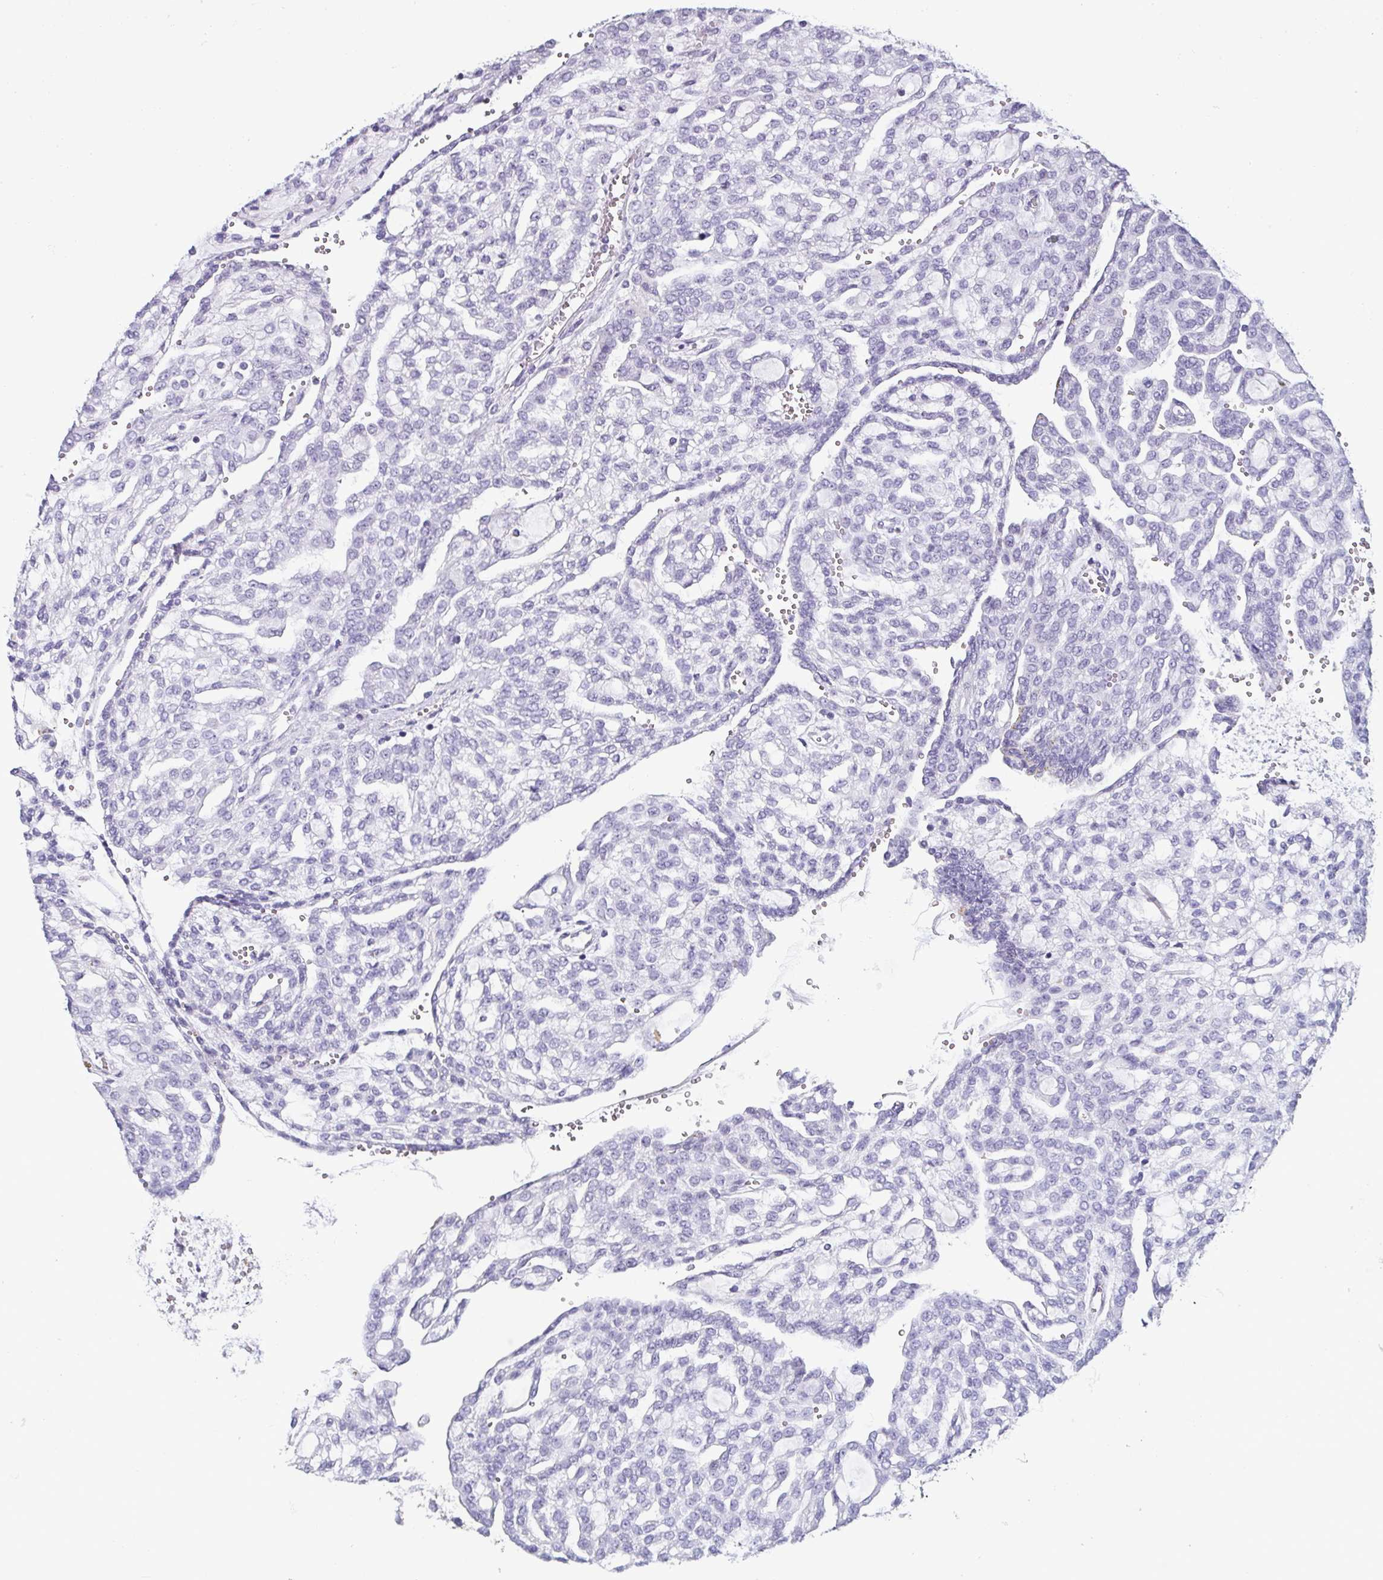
{"staining": {"intensity": "negative", "quantity": "none", "location": "none"}, "tissue": "renal cancer", "cell_type": "Tumor cells", "image_type": "cancer", "snomed": [{"axis": "morphology", "description": "Adenocarcinoma, NOS"}, {"axis": "topography", "description": "Kidney"}], "caption": "A high-resolution photomicrograph shows immunohistochemistry staining of adenocarcinoma (renal), which reveals no significant positivity in tumor cells. Brightfield microscopy of IHC stained with DAB (brown) and hematoxylin (blue), captured at high magnification.", "gene": "KRT78", "patient": {"sex": "male", "age": 63}}